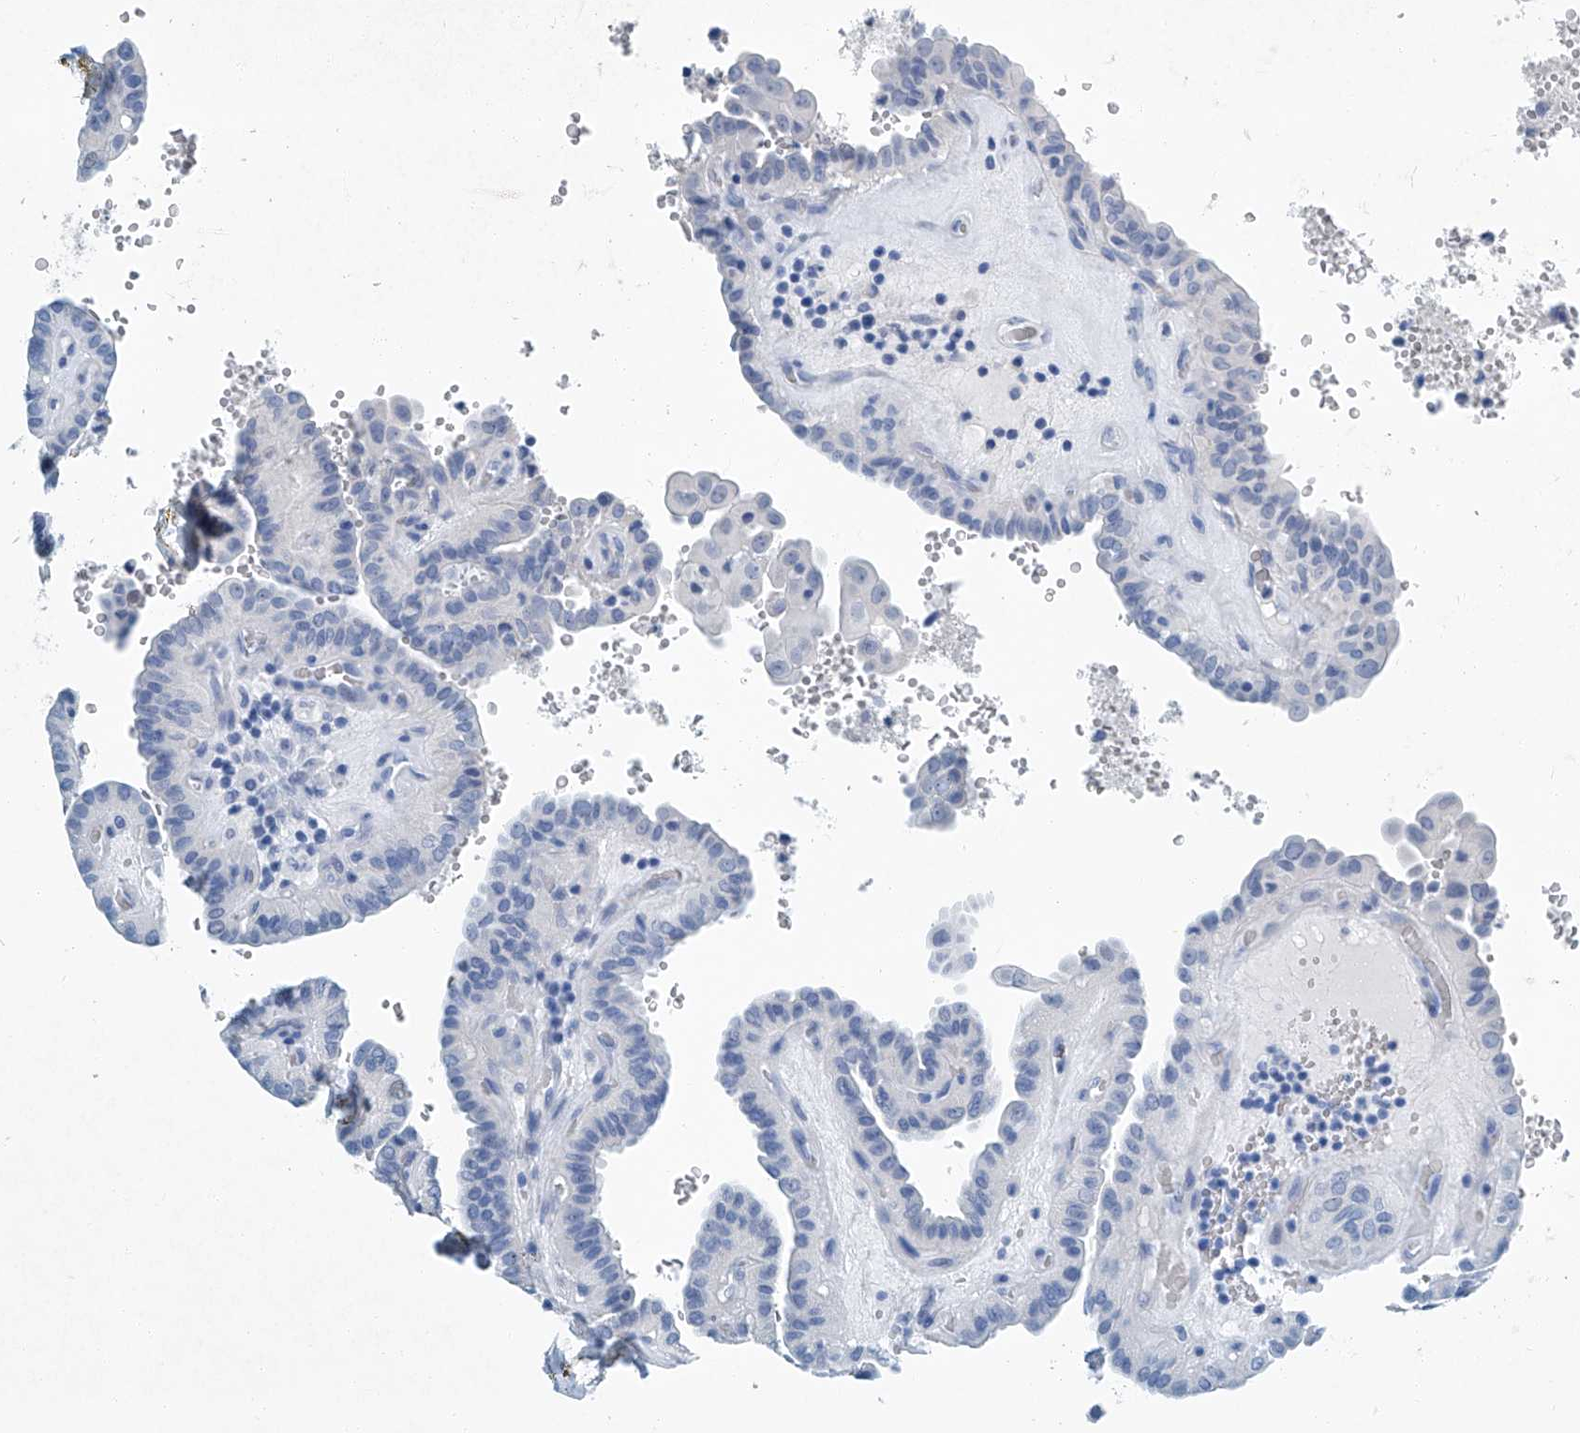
{"staining": {"intensity": "negative", "quantity": "none", "location": "none"}, "tissue": "thyroid cancer", "cell_type": "Tumor cells", "image_type": "cancer", "snomed": [{"axis": "morphology", "description": "Papillary adenocarcinoma, NOS"}, {"axis": "topography", "description": "Thyroid gland"}], "caption": "Immunohistochemical staining of thyroid papillary adenocarcinoma reveals no significant positivity in tumor cells.", "gene": "CYP2A7", "patient": {"sex": "male", "age": 77}}